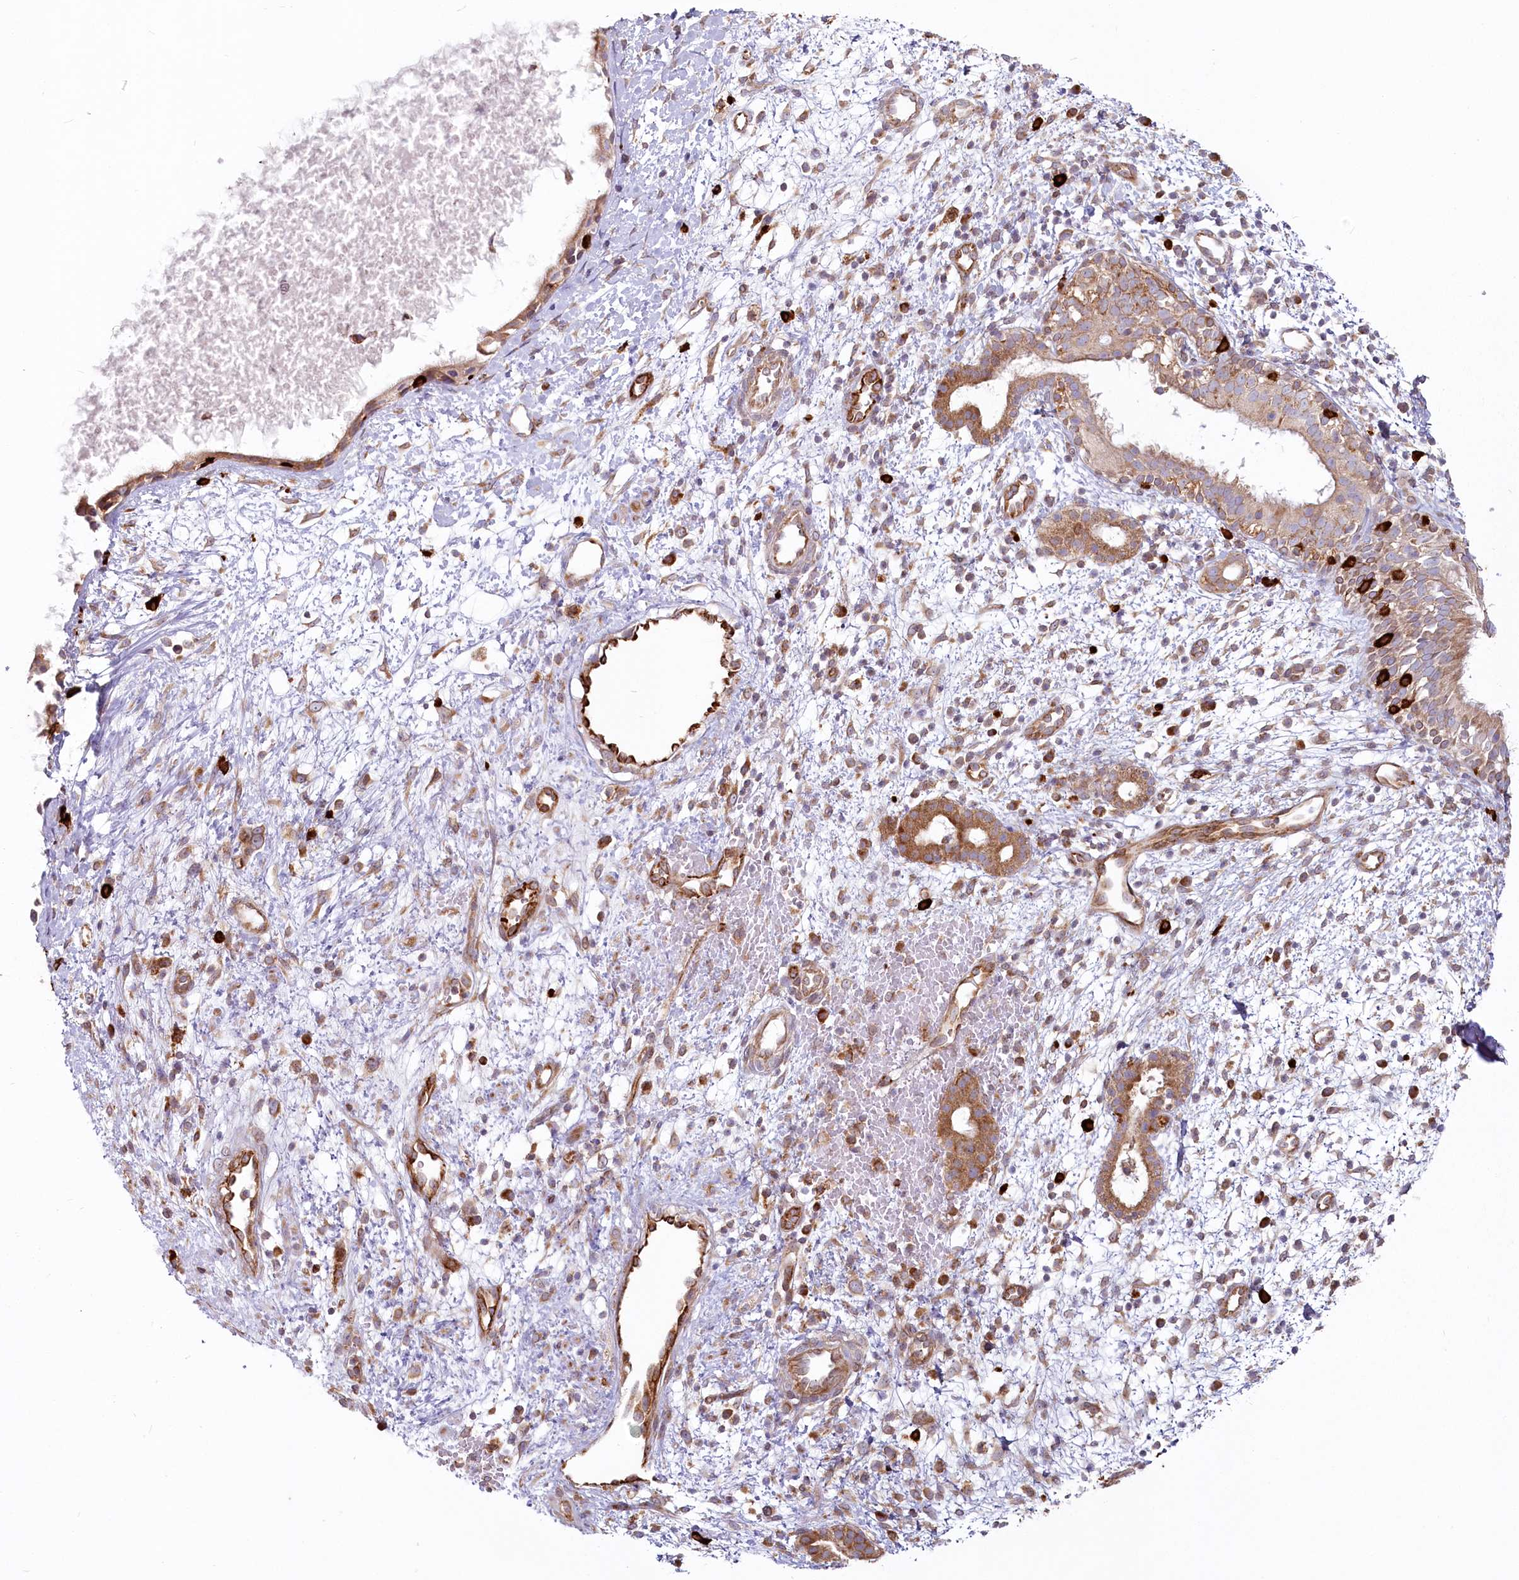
{"staining": {"intensity": "moderate", "quantity": ">75%", "location": "cytoplasmic/membranous"}, "tissue": "nasopharynx", "cell_type": "Respiratory epithelial cells", "image_type": "normal", "snomed": [{"axis": "morphology", "description": "Normal tissue, NOS"}, {"axis": "topography", "description": "Nasopharynx"}], "caption": "Nasopharynx stained with DAB (3,3'-diaminobenzidine) immunohistochemistry displays medium levels of moderate cytoplasmic/membranous expression in approximately >75% of respiratory epithelial cells. (DAB IHC, brown staining for protein, blue staining for nuclei).", "gene": "HARS2", "patient": {"sex": "male", "age": 22}}